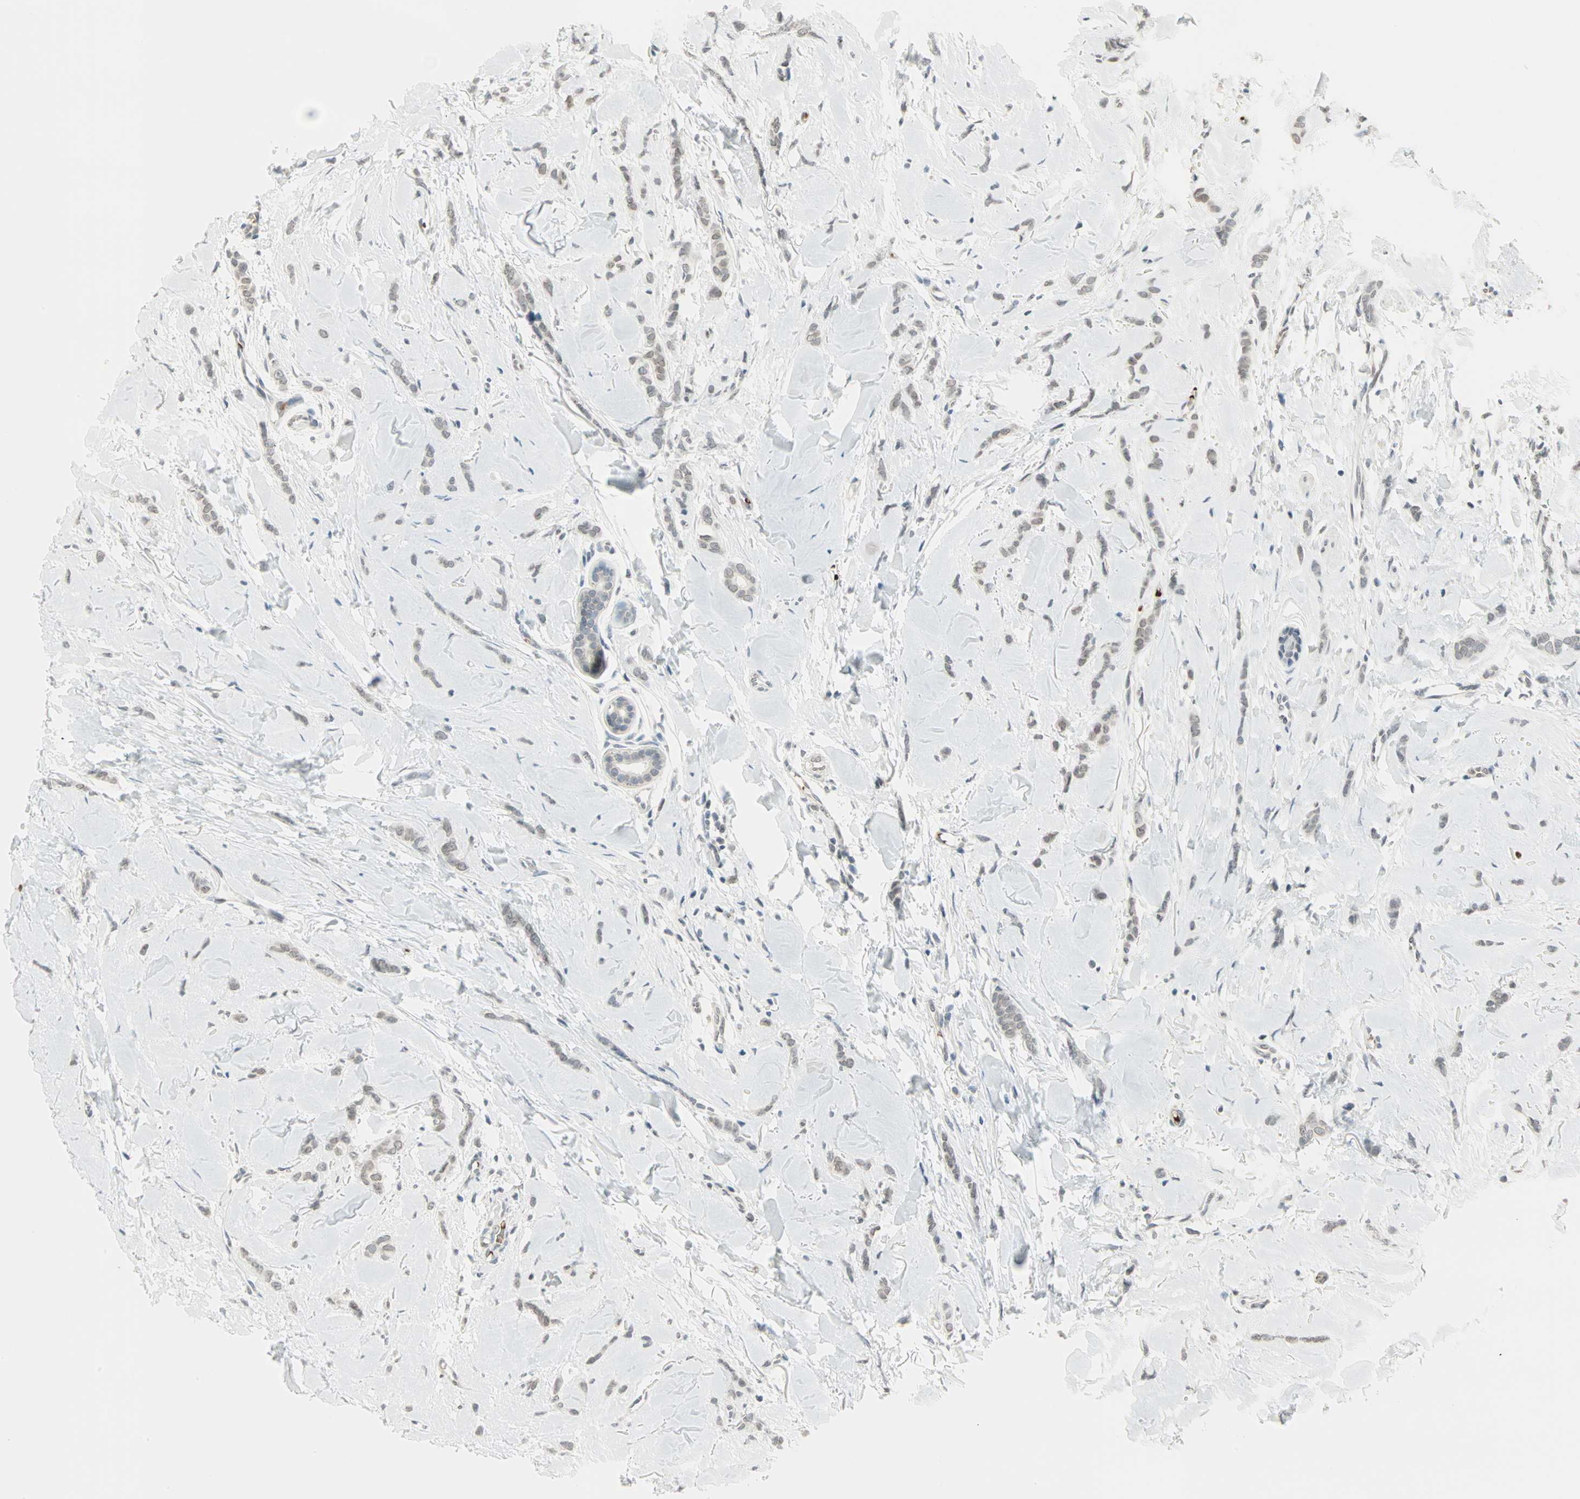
{"staining": {"intensity": "weak", "quantity": "25%-75%", "location": "nuclear"}, "tissue": "breast cancer", "cell_type": "Tumor cells", "image_type": "cancer", "snomed": [{"axis": "morphology", "description": "Lobular carcinoma"}, {"axis": "topography", "description": "Skin"}, {"axis": "topography", "description": "Breast"}], "caption": "Lobular carcinoma (breast) stained with immunohistochemistry displays weak nuclear staining in about 25%-75% of tumor cells.", "gene": "BCAN", "patient": {"sex": "female", "age": 46}}